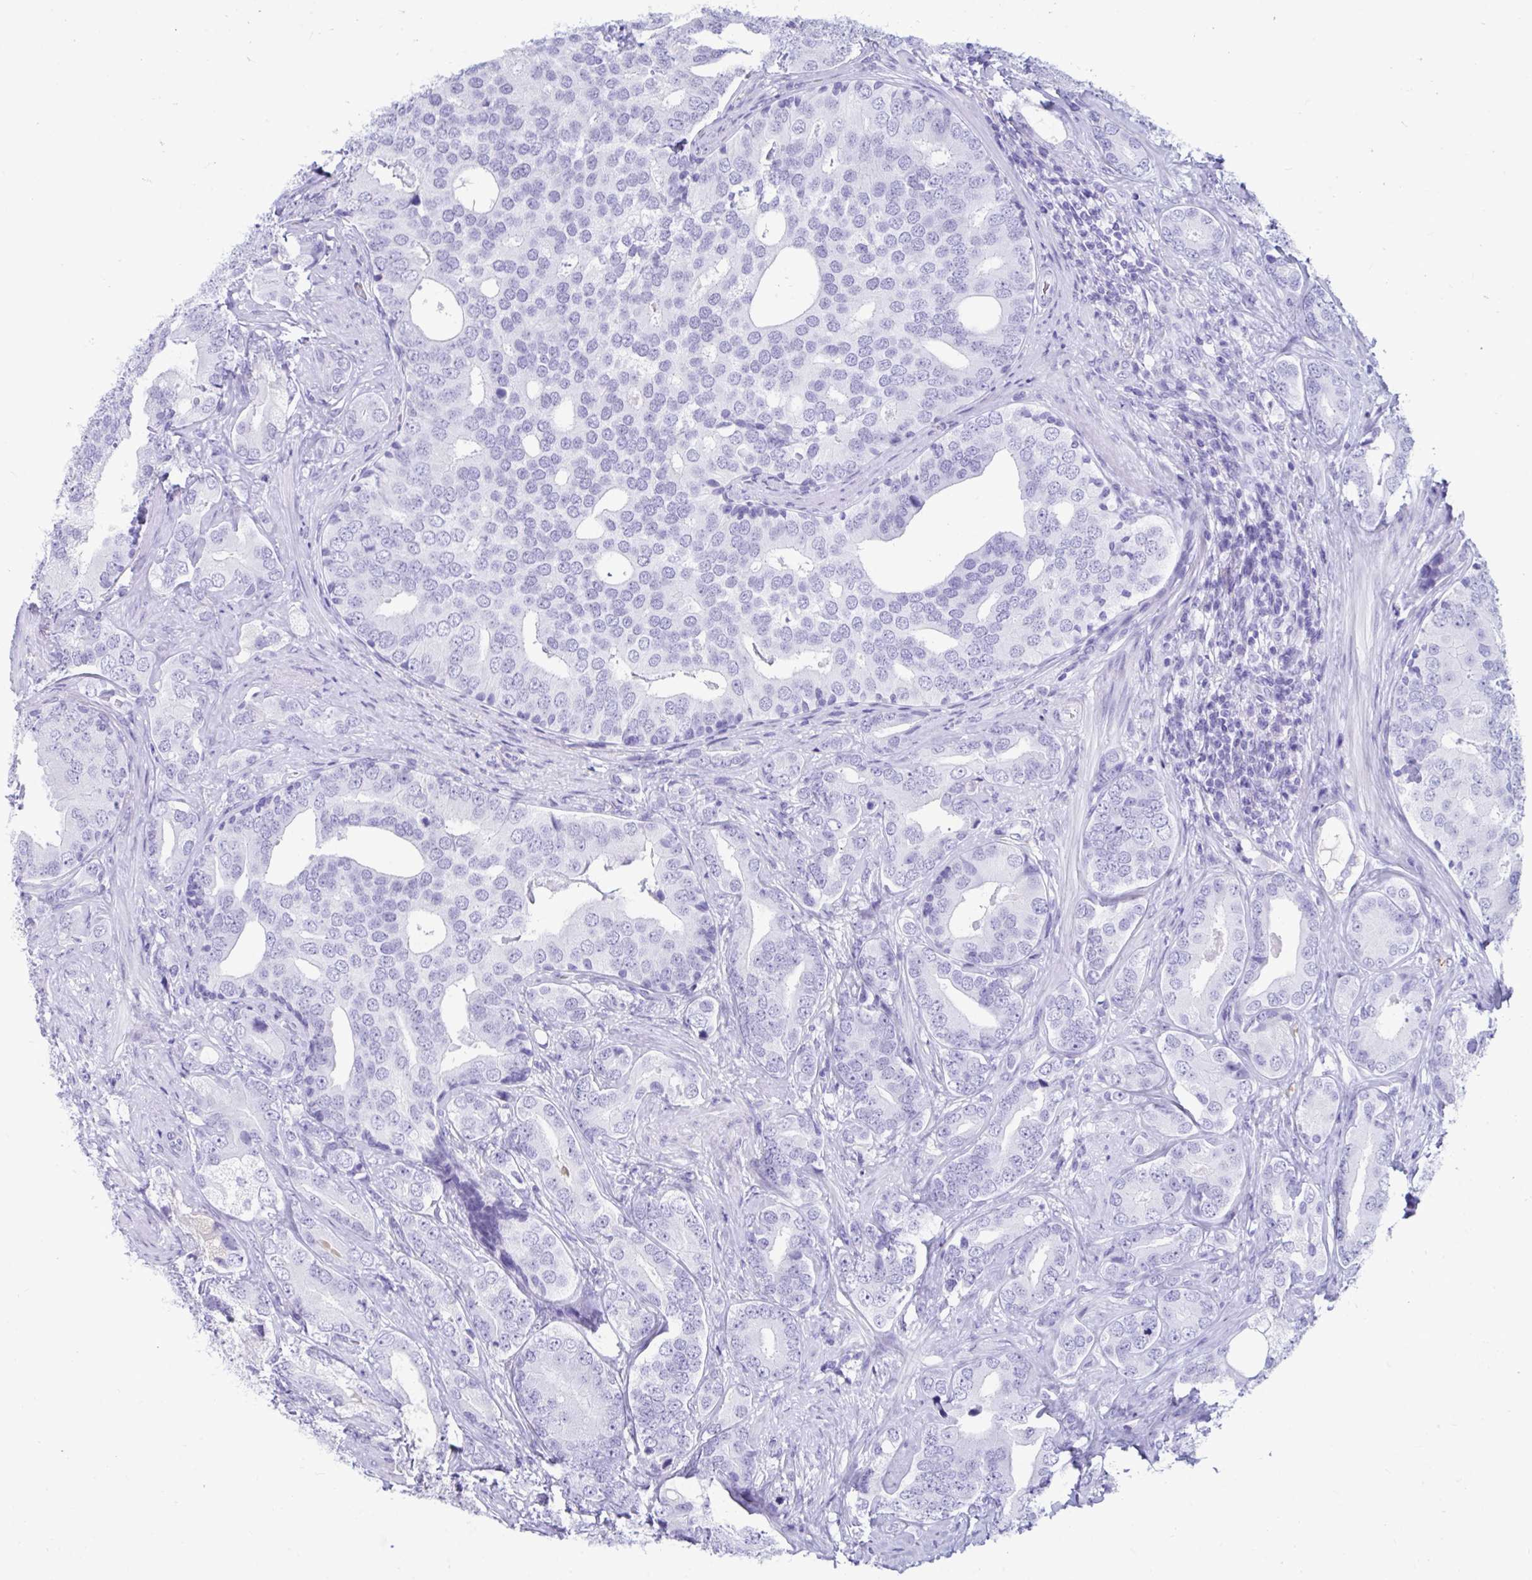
{"staining": {"intensity": "negative", "quantity": "none", "location": "none"}, "tissue": "prostate cancer", "cell_type": "Tumor cells", "image_type": "cancer", "snomed": [{"axis": "morphology", "description": "Adenocarcinoma, High grade"}, {"axis": "topography", "description": "Prostate"}], "caption": "Tumor cells show no significant protein positivity in prostate cancer (adenocarcinoma (high-grade)).", "gene": "SMIM9", "patient": {"sex": "male", "age": 62}}